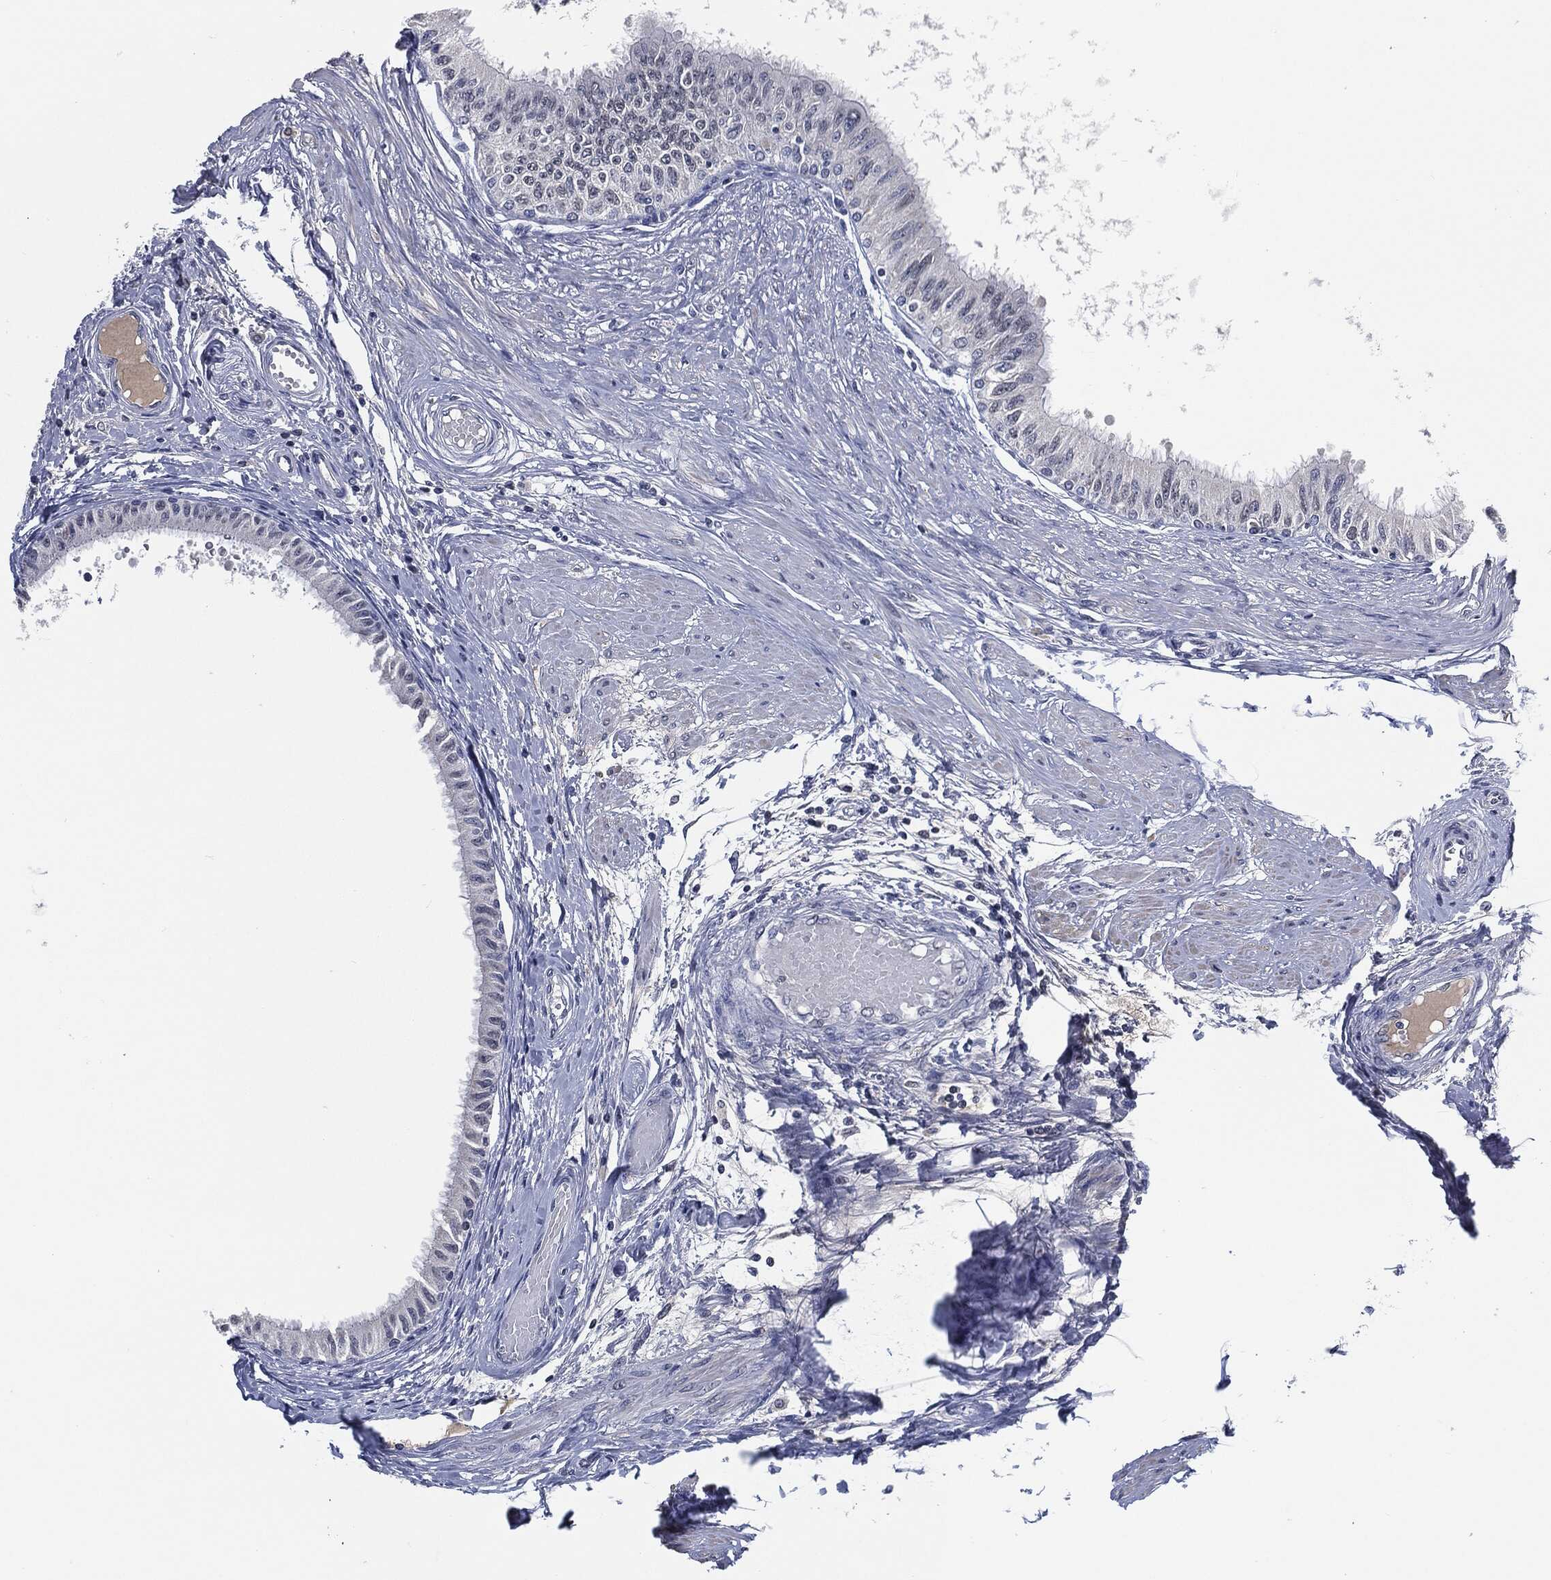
{"staining": {"intensity": "negative", "quantity": "none", "location": "none"}, "tissue": "epididymis", "cell_type": "Glandular cells", "image_type": "normal", "snomed": [{"axis": "morphology", "description": "Normal tissue, NOS"}, {"axis": "morphology", "description": "Seminoma, NOS"}, {"axis": "topography", "description": "Testis"}, {"axis": "topography", "description": "Epididymis"}], "caption": "Immunohistochemistry (IHC) photomicrograph of benign human epididymis stained for a protein (brown), which displays no expression in glandular cells.", "gene": "IL2RG", "patient": {"sex": "male", "age": 61}}